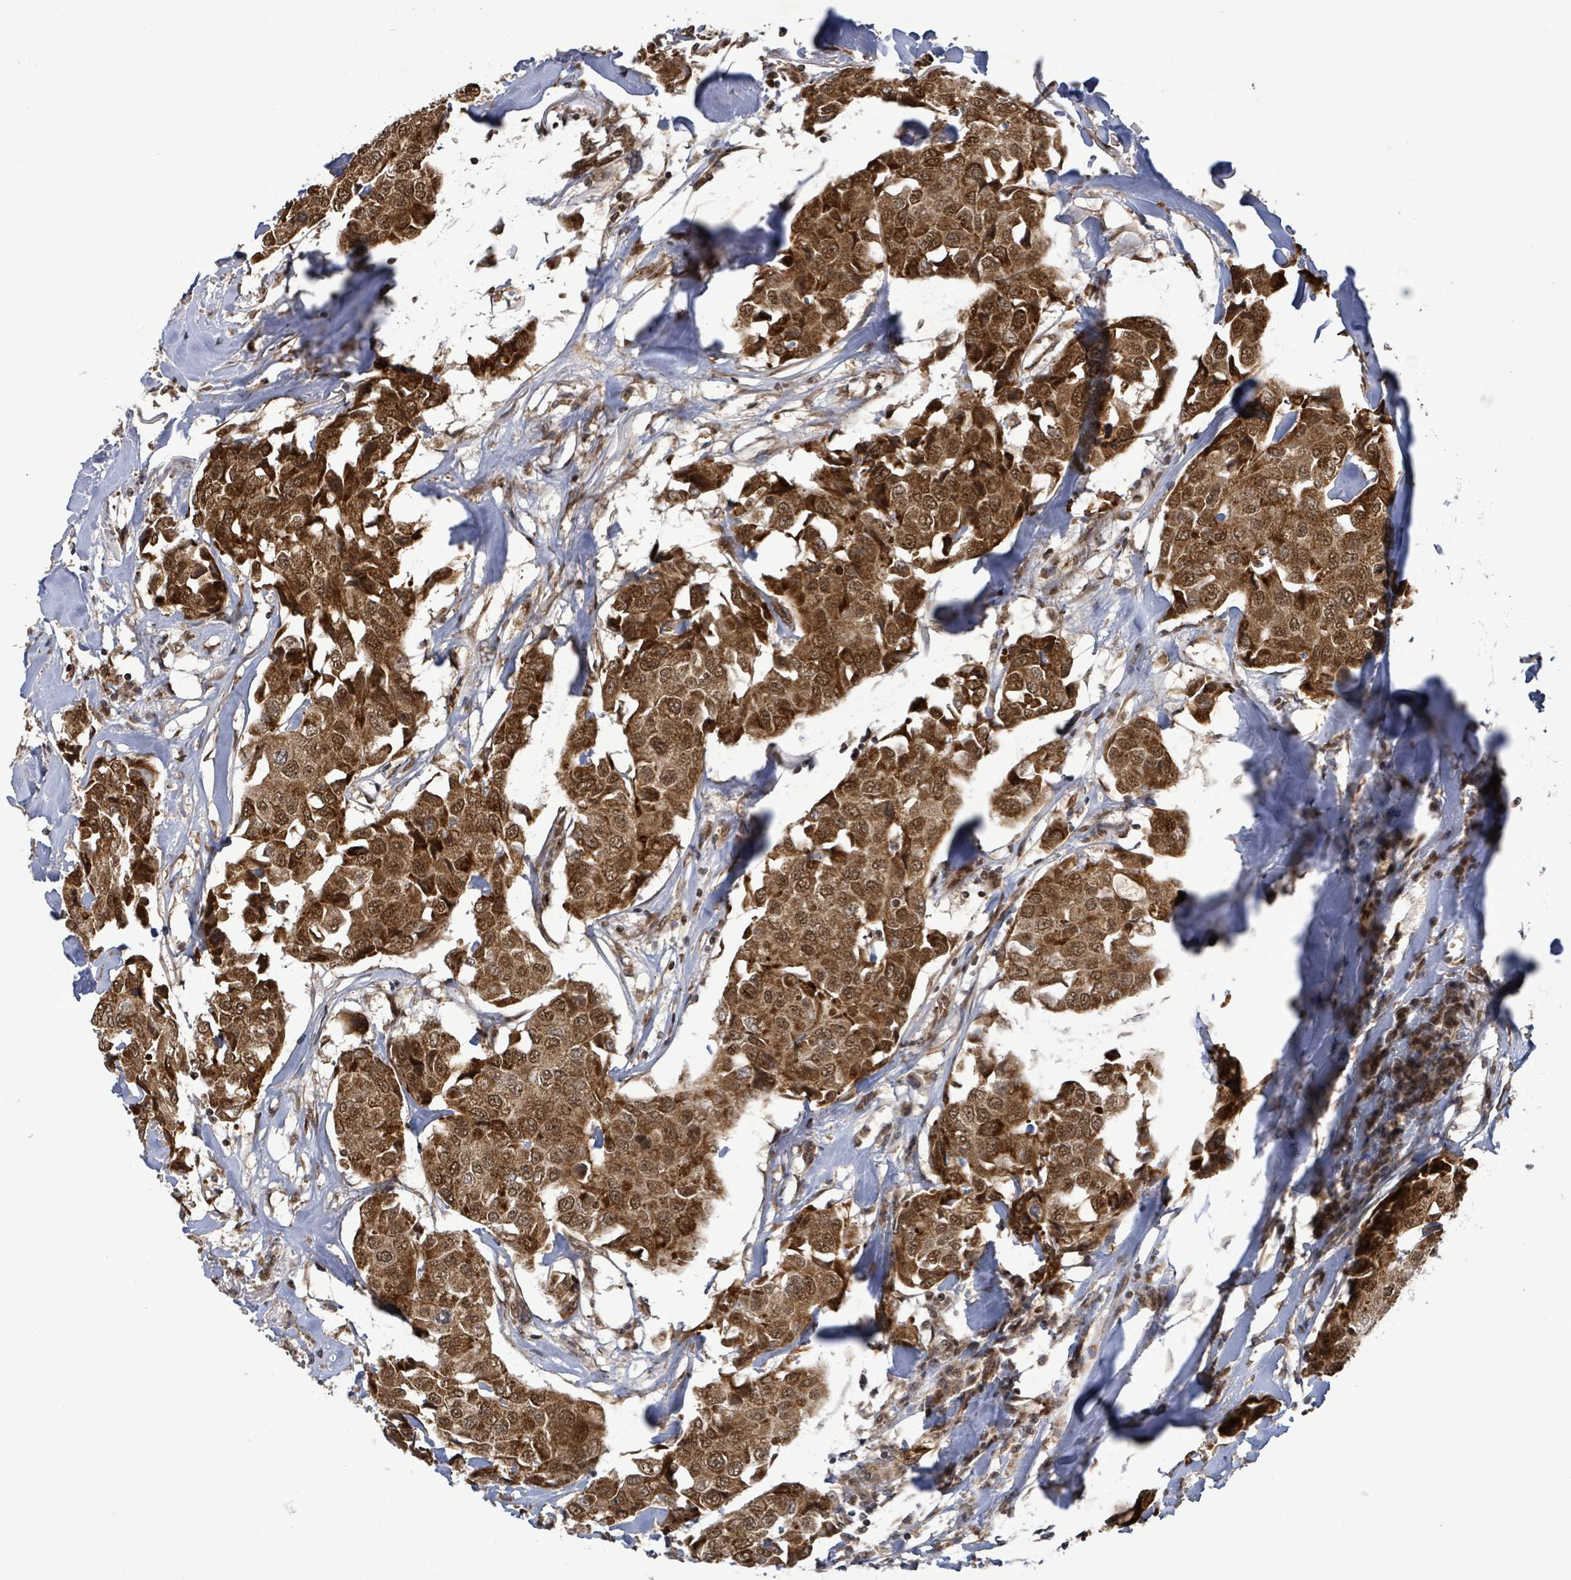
{"staining": {"intensity": "strong", "quantity": ">75%", "location": "cytoplasmic/membranous,nuclear"}, "tissue": "breast cancer", "cell_type": "Tumor cells", "image_type": "cancer", "snomed": [{"axis": "morphology", "description": "Duct carcinoma"}, {"axis": "topography", "description": "Breast"}], "caption": "Protein expression analysis of human breast cancer reveals strong cytoplasmic/membranous and nuclear staining in approximately >75% of tumor cells.", "gene": "PATZ1", "patient": {"sex": "female", "age": 80}}